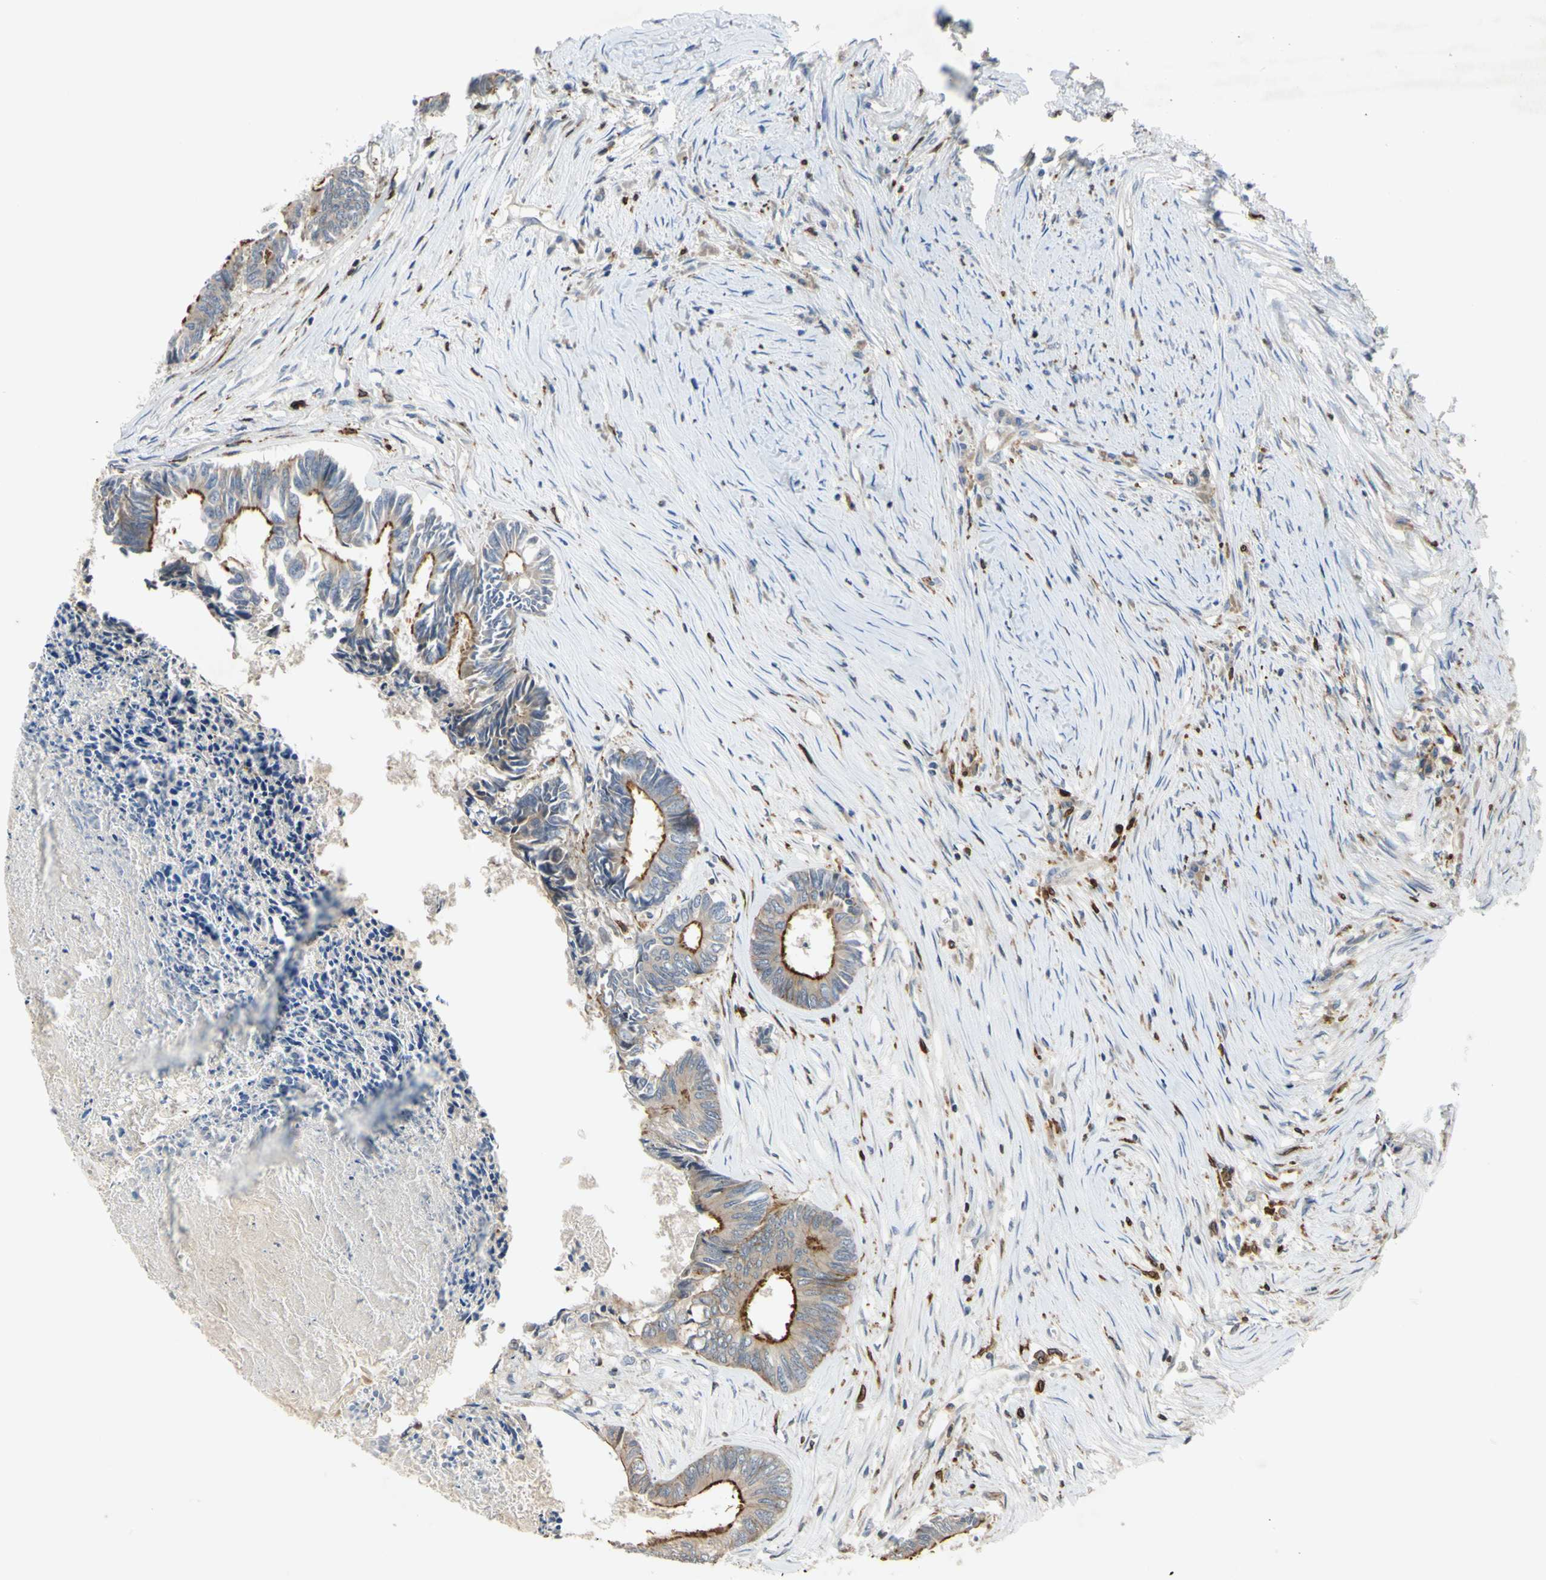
{"staining": {"intensity": "moderate", "quantity": ">75%", "location": "cytoplasmic/membranous"}, "tissue": "colorectal cancer", "cell_type": "Tumor cells", "image_type": "cancer", "snomed": [{"axis": "morphology", "description": "Adenocarcinoma, NOS"}, {"axis": "topography", "description": "Rectum"}], "caption": "Human colorectal cancer (adenocarcinoma) stained with a protein marker reveals moderate staining in tumor cells.", "gene": "PLXNA2", "patient": {"sex": "male", "age": 63}}